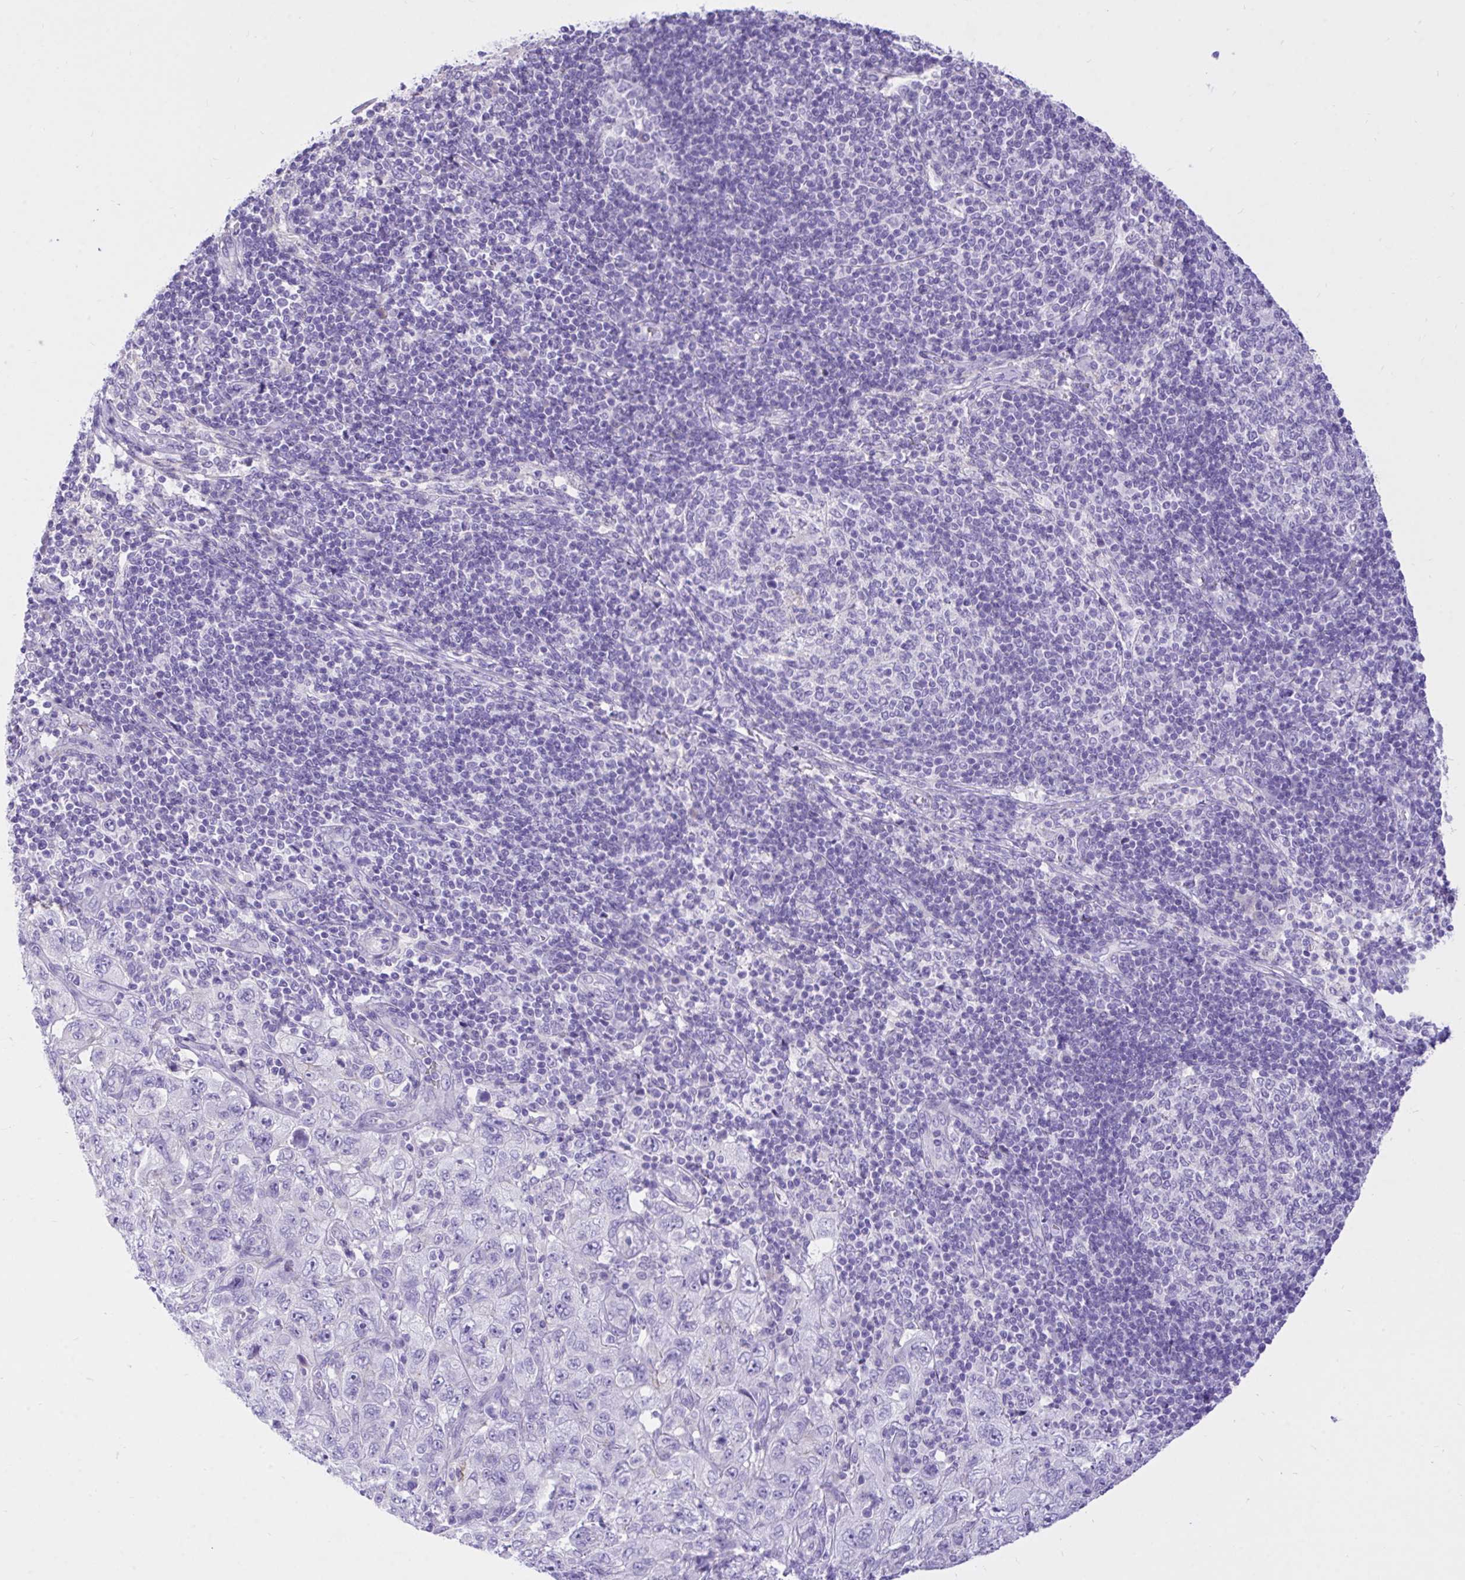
{"staining": {"intensity": "negative", "quantity": "none", "location": "none"}, "tissue": "pancreatic cancer", "cell_type": "Tumor cells", "image_type": "cancer", "snomed": [{"axis": "morphology", "description": "Adenocarcinoma, NOS"}, {"axis": "topography", "description": "Pancreas"}], "caption": "Histopathology image shows no protein positivity in tumor cells of pancreatic cancer tissue. Brightfield microscopy of IHC stained with DAB (3,3'-diaminobenzidine) (brown) and hematoxylin (blue), captured at high magnification.", "gene": "MON1A", "patient": {"sex": "male", "age": 68}}